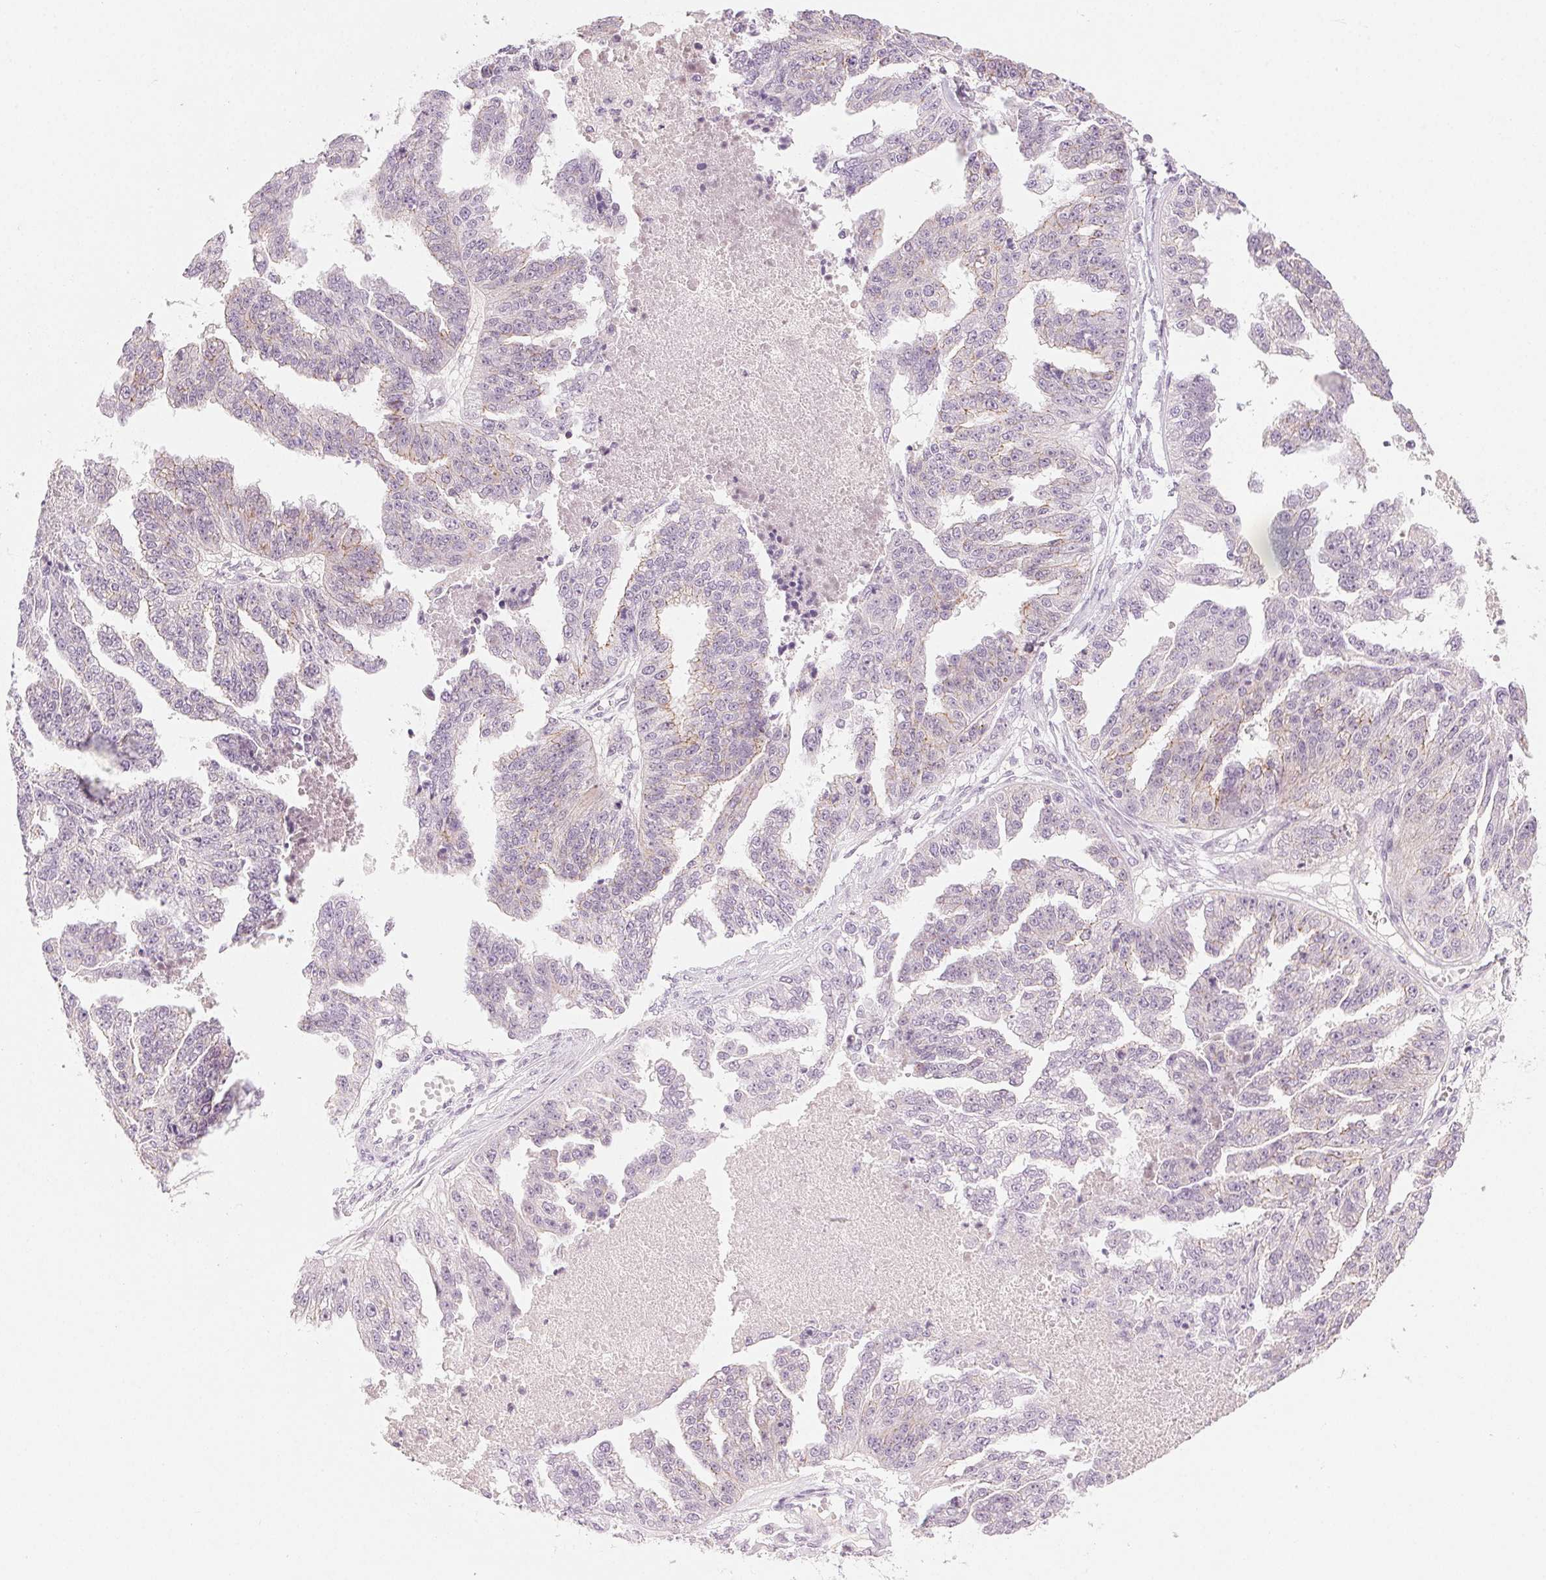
{"staining": {"intensity": "negative", "quantity": "none", "location": "none"}, "tissue": "ovarian cancer", "cell_type": "Tumor cells", "image_type": "cancer", "snomed": [{"axis": "morphology", "description": "Cystadenocarcinoma, serous, NOS"}, {"axis": "topography", "description": "Ovary"}], "caption": "Ovarian cancer (serous cystadenocarcinoma) stained for a protein using immunohistochemistry demonstrates no positivity tumor cells.", "gene": "HSF5", "patient": {"sex": "female", "age": 58}}